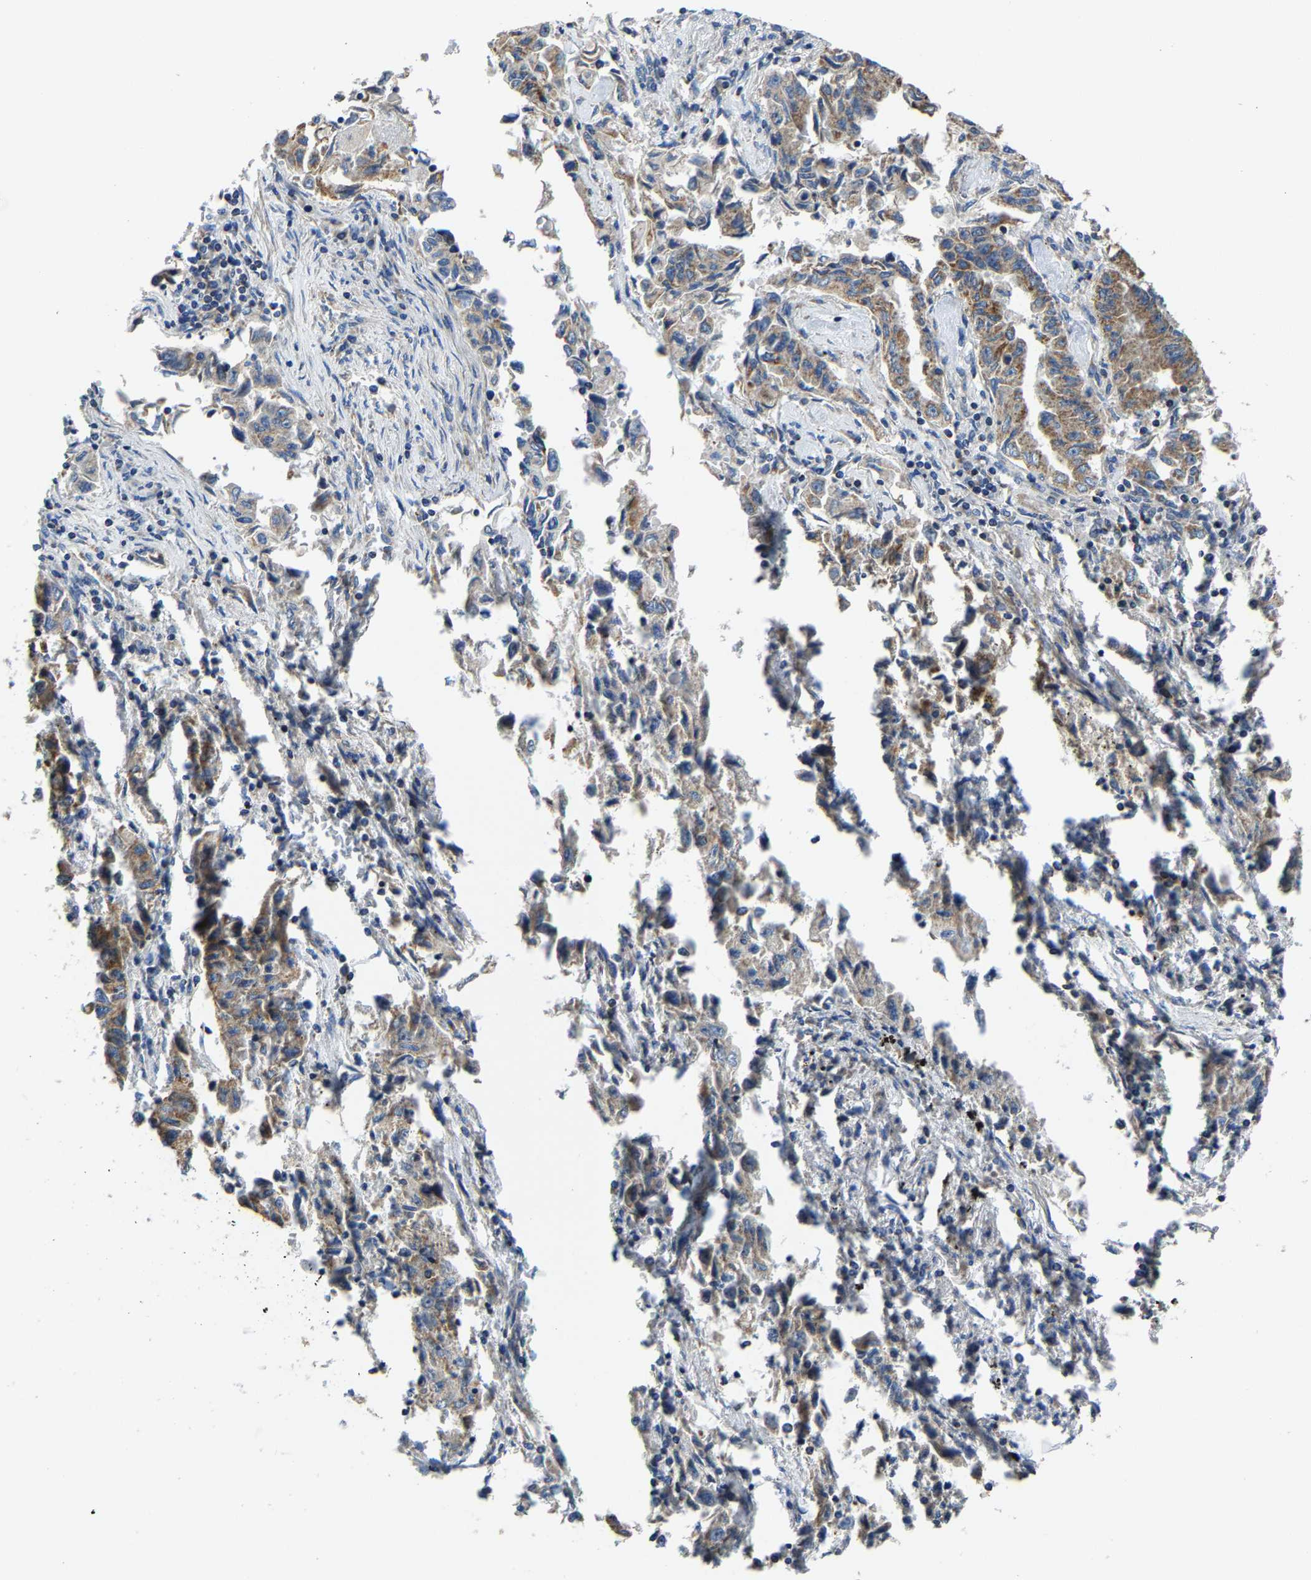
{"staining": {"intensity": "moderate", "quantity": ">75%", "location": "cytoplasmic/membranous"}, "tissue": "lung cancer", "cell_type": "Tumor cells", "image_type": "cancer", "snomed": [{"axis": "morphology", "description": "Adenocarcinoma, NOS"}, {"axis": "topography", "description": "Lung"}], "caption": "Adenocarcinoma (lung) stained with immunohistochemistry (IHC) demonstrates moderate cytoplasmic/membranous positivity in about >75% of tumor cells. The staining was performed using DAB to visualize the protein expression in brown, while the nuclei were stained in blue with hematoxylin (Magnification: 20x).", "gene": "AGK", "patient": {"sex": "female", "age": 51}}